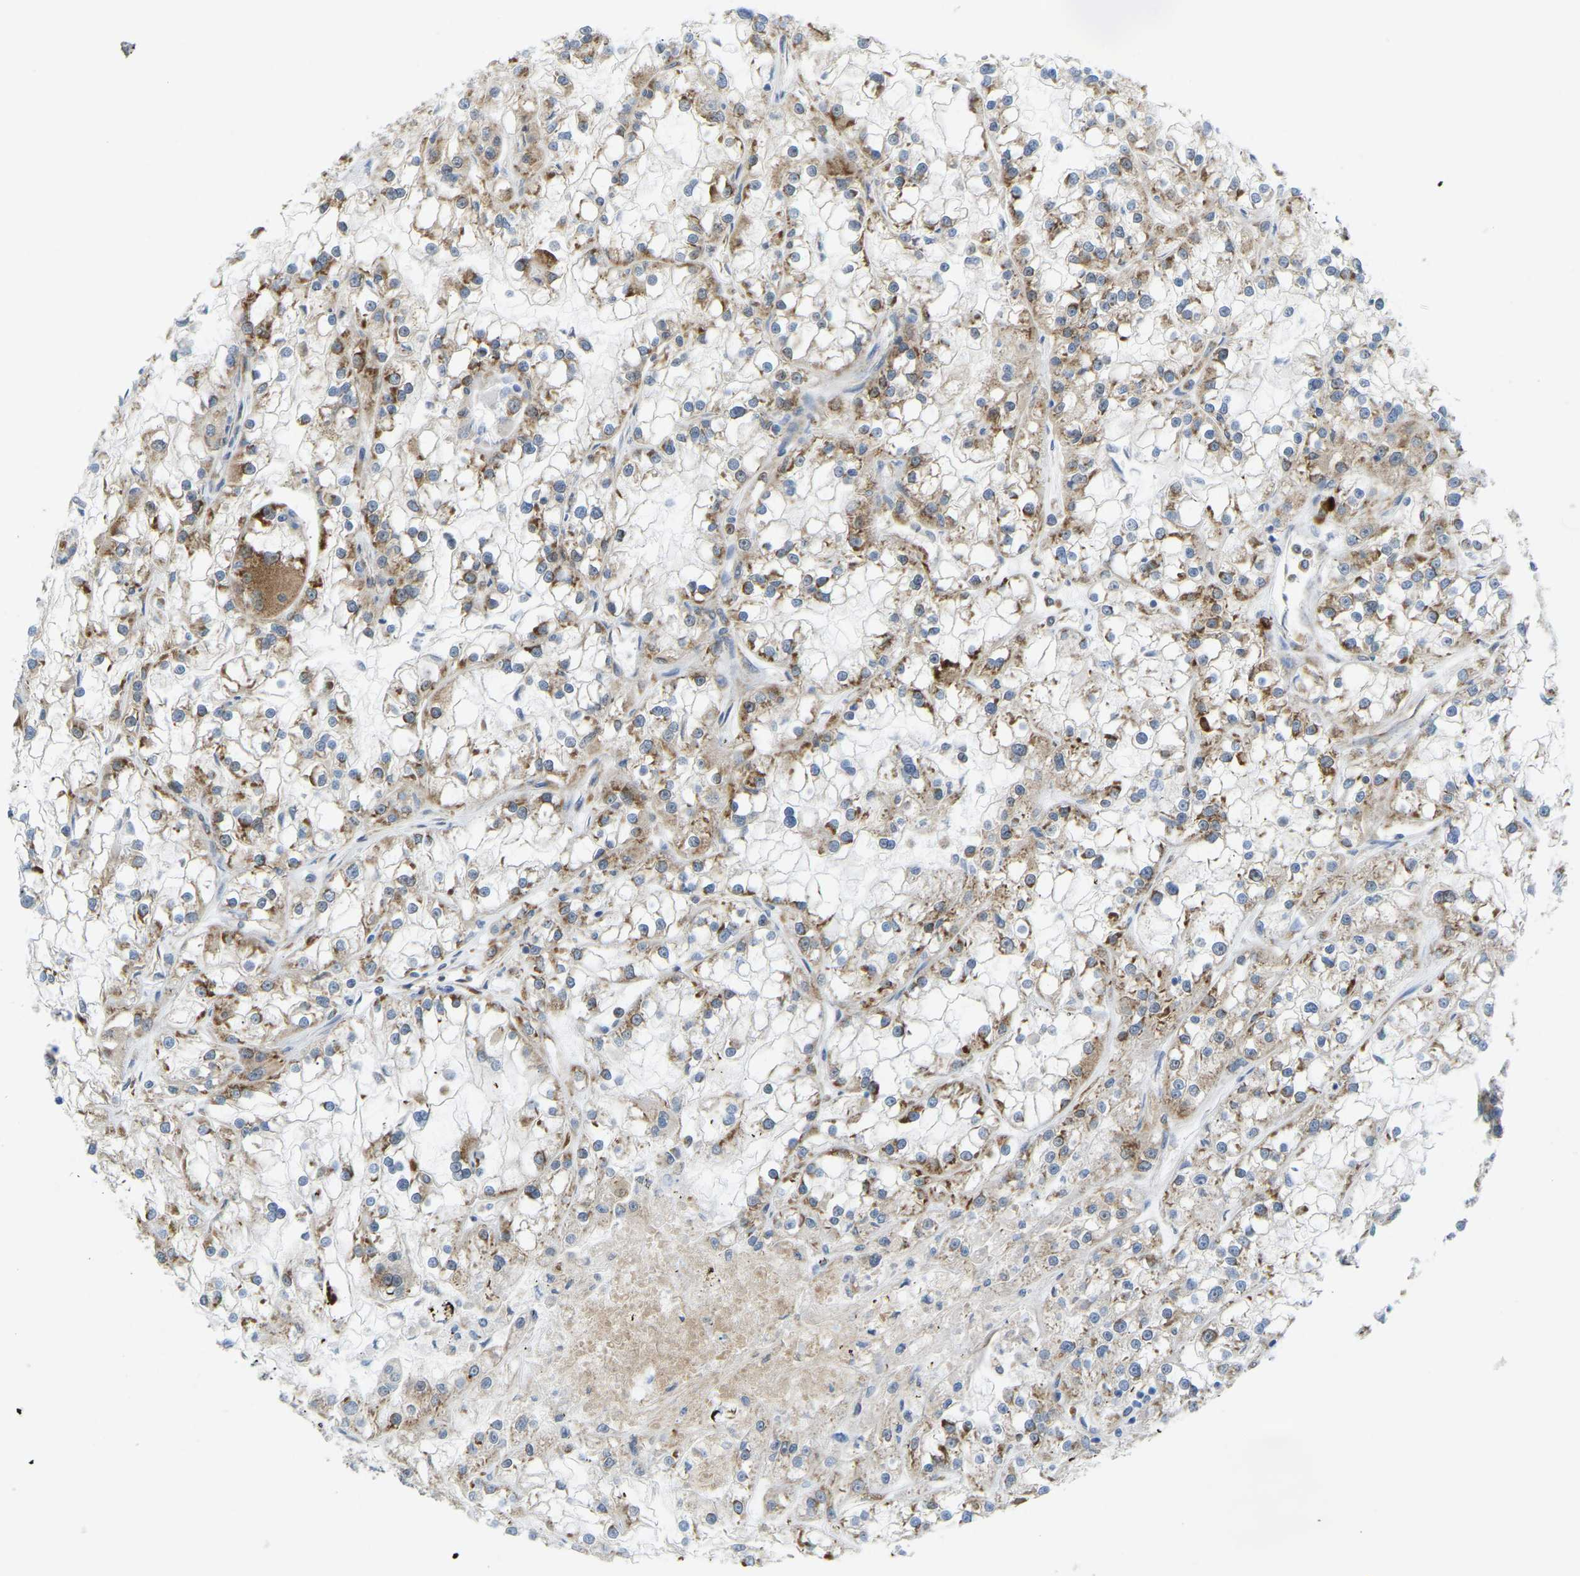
{"staining": {"intensity": "moderate", "quantity": ">75%", "location": "cytoplasmic/membranous"}, "tissue": "renal cancer", "cell_type": "Tumor cells", "image_type": "cancer", "snomed": [{"axis": "morphology", "description": "Adenocarcinoma, NOS"}, {"axis": "topography", "description": "Kidney"}], "caption": "Immunohistochemical staining of renal cancer (adenocarcinoma) demonstrates medium levels of moderate cytoplasmic/membranous staining in about >75% of tumor cells.", "gene": "SND1", "patient": {"sex": "female", "age": 52}}